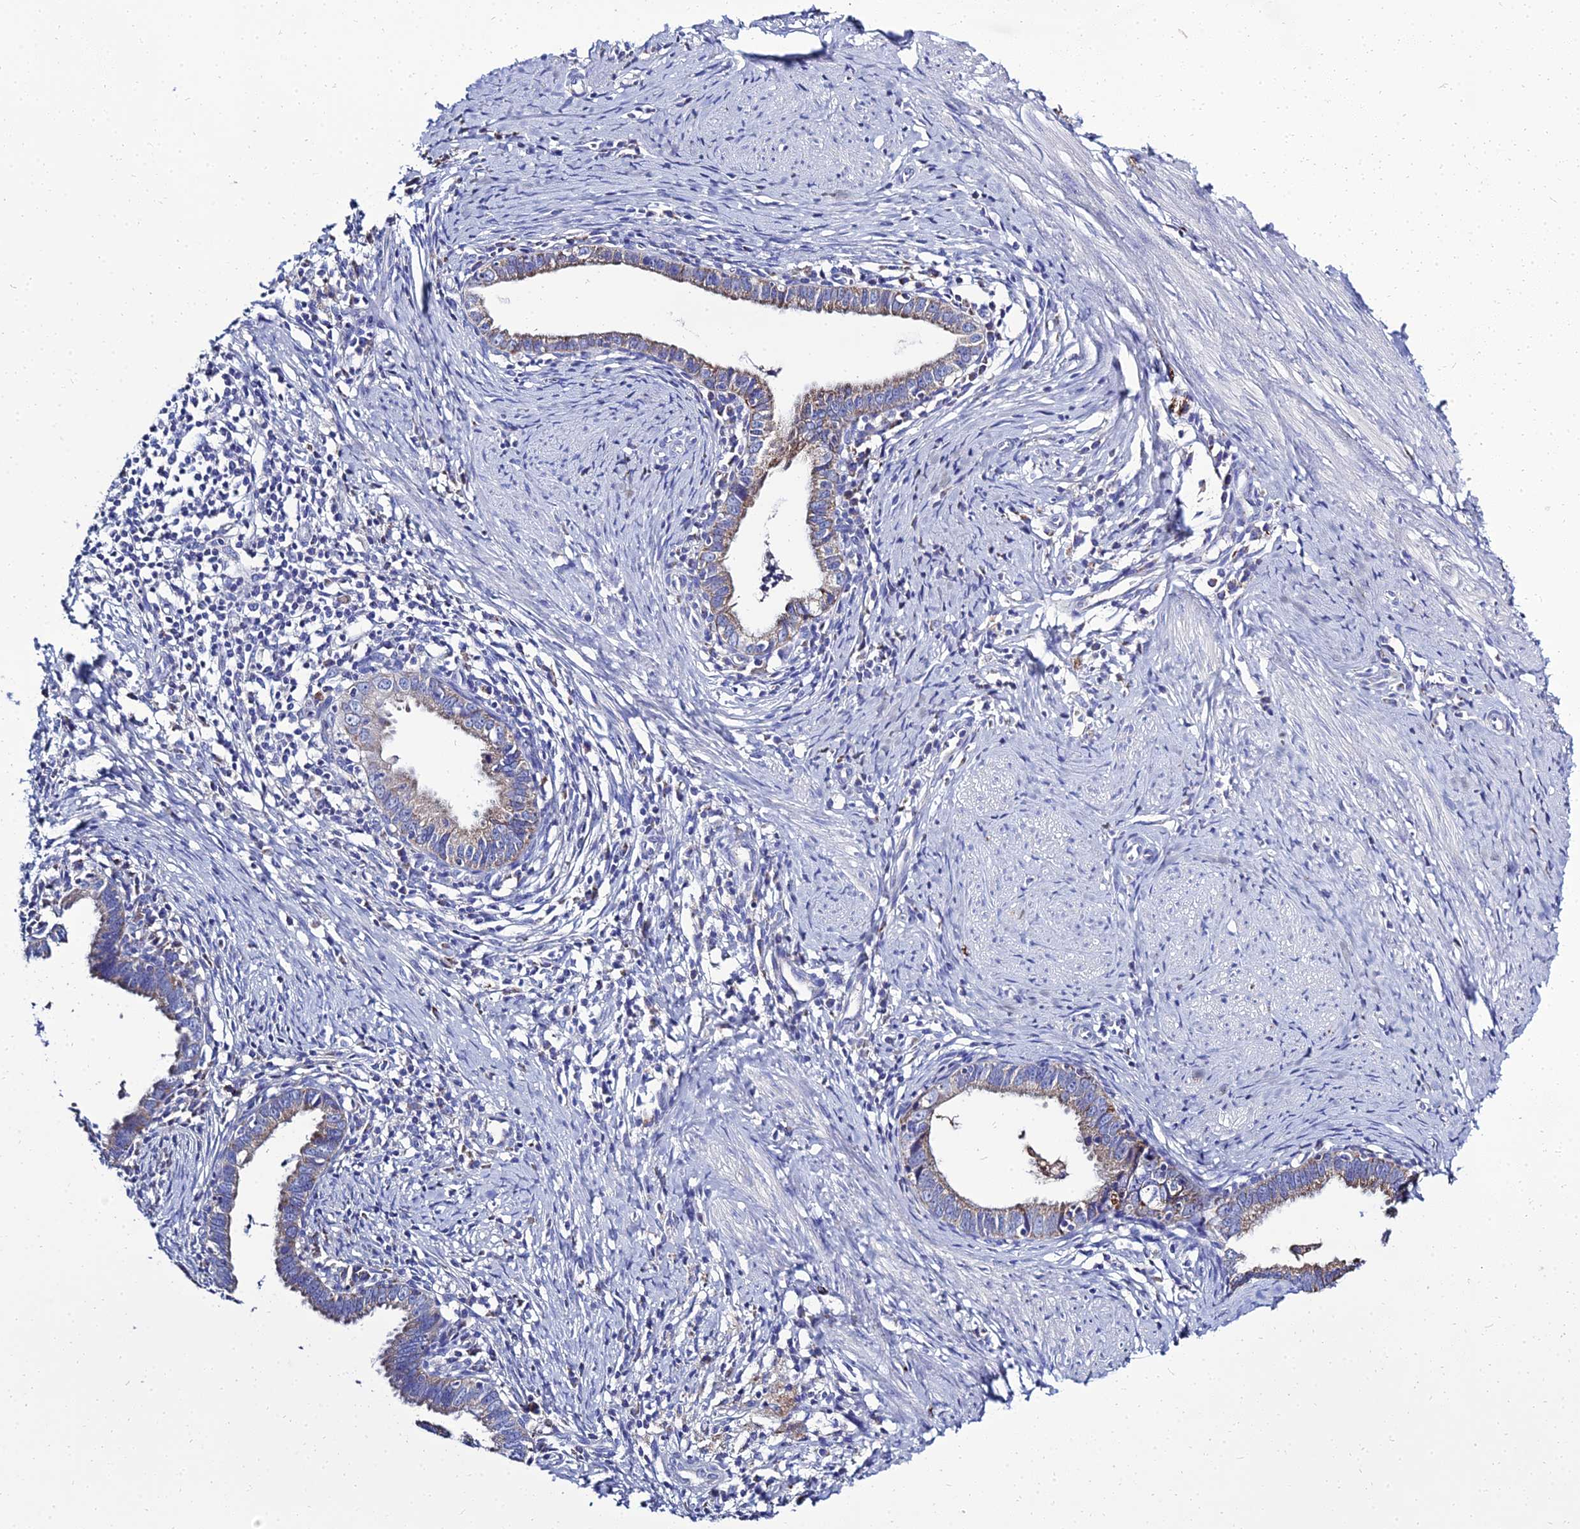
{"staining": {"intensity": "moderate", "quantity": "25%-75%", "location": "cytoplasmic/membranous"}, "tissue": "cervical cancer", "cell_type": "Tumor cells", "image_type": "cancer", "snomed": [{"axis": "morphology", "description": "Adenocarcinoma, NOS"}, {"axis": "topography", "description": "Cervix"}], "caption": "Tumor cells demonstrate moderate cytoplasmic/membranous positivity in approximately 25%-75% of cells in adenocarcinoma (cervical). The staining was performed using DAB (3,3'-diaminobenzidine) to visualize the protein expression in brown, while the nuclei were stained in blue with hematoxylin (Magnification: 20x).", "gene": "NPY", "patient": {"sex": "female", "age": 36}}